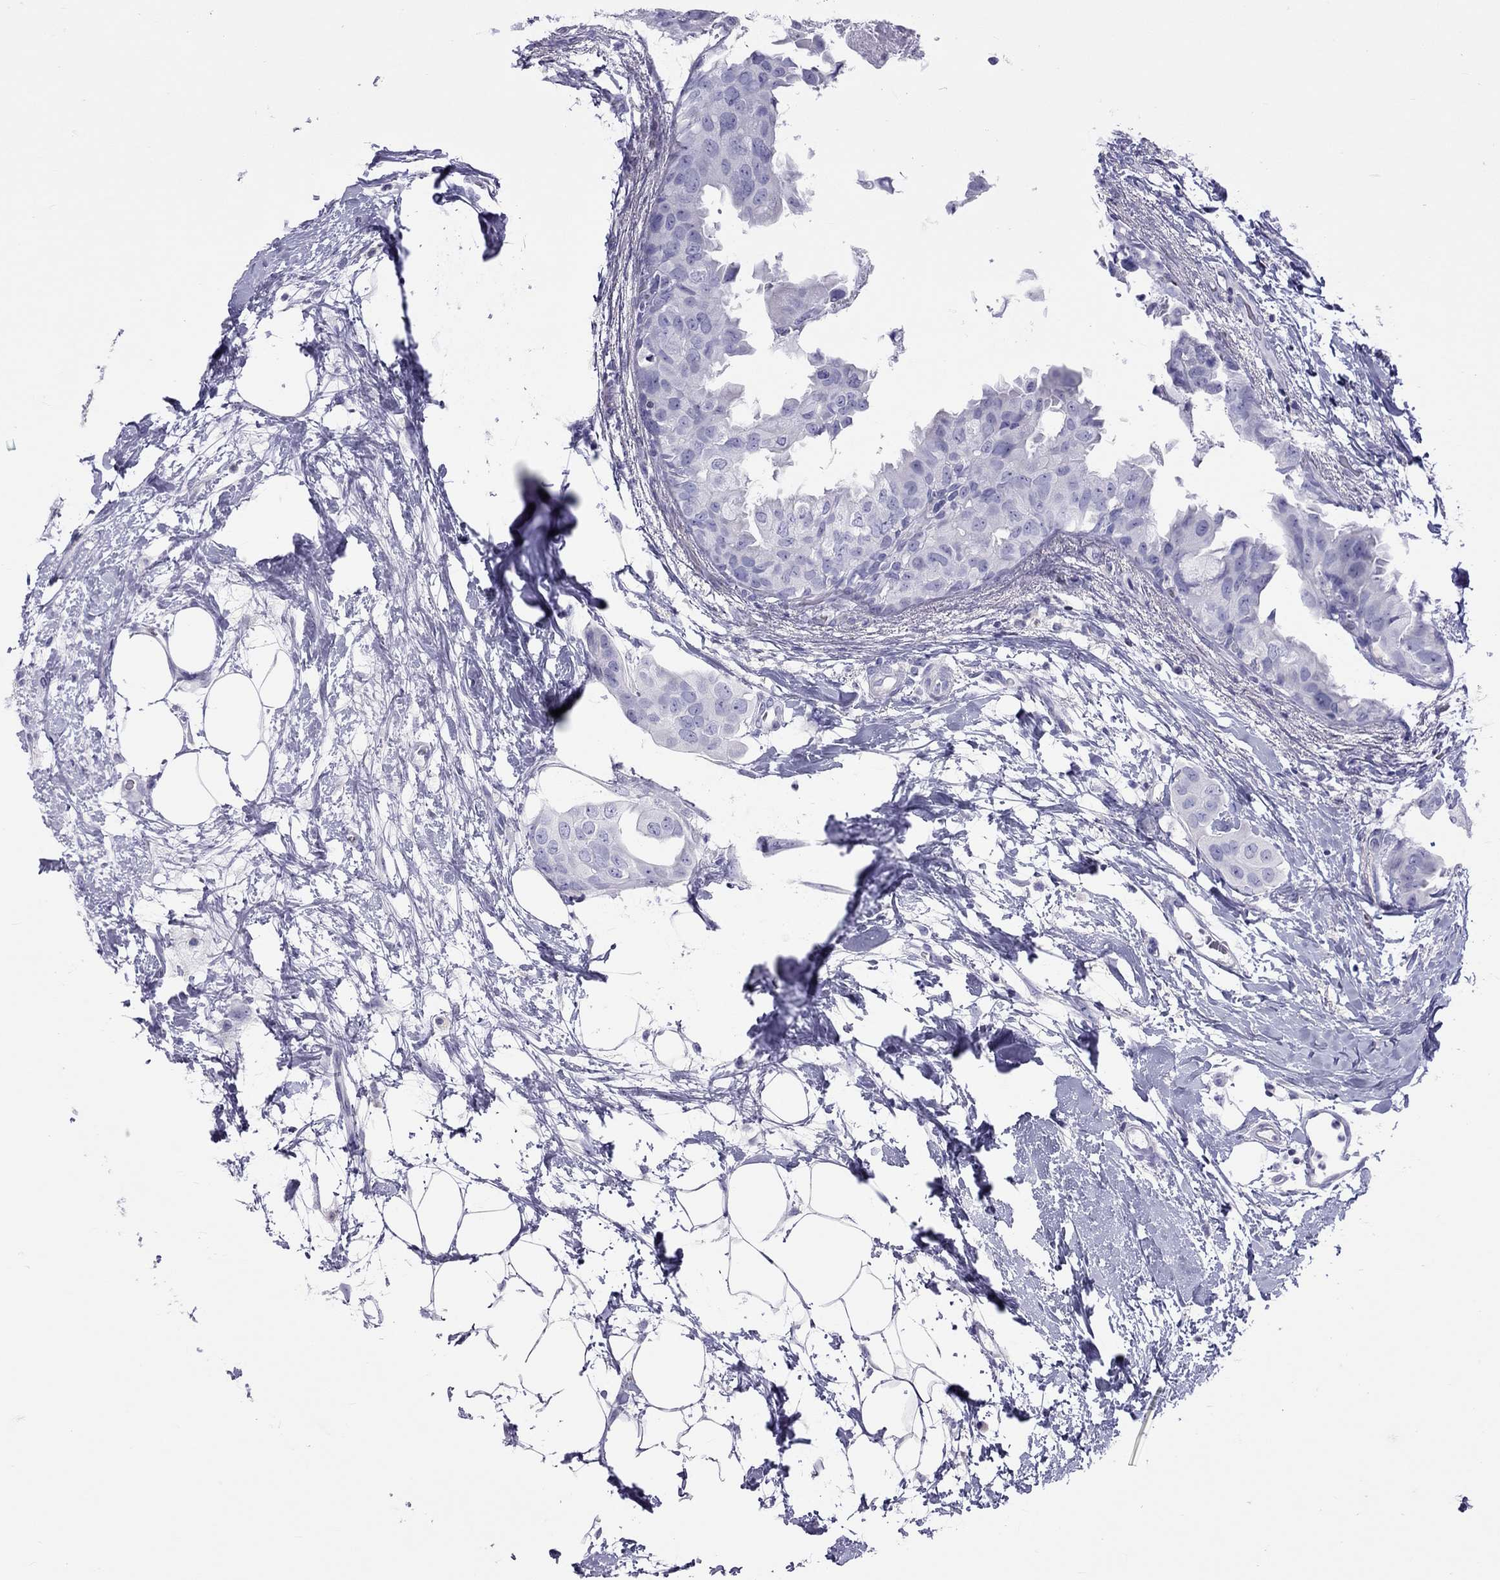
{"staining": {"intensity": "negative", "quantity": "none", "location": "none"}, "tissue": "breast cancer", "cell_type": "Tumor cells", "image_type": "cancer", "snomed": [{"axis": "morphology", "description": "Normal tissue, NOS"}, {"axis": "morphology", "description": "Duct carcinoma"}, {"axis": "topography", "description": "Breast"}], "caption": "This is an immunohistochemistry (IHC) photomicrograph of breast intraductal carcinoma. There is no staining in tumor cells.", "gene": "STAG3", "patient": {"sex": "female", "age": 40}}